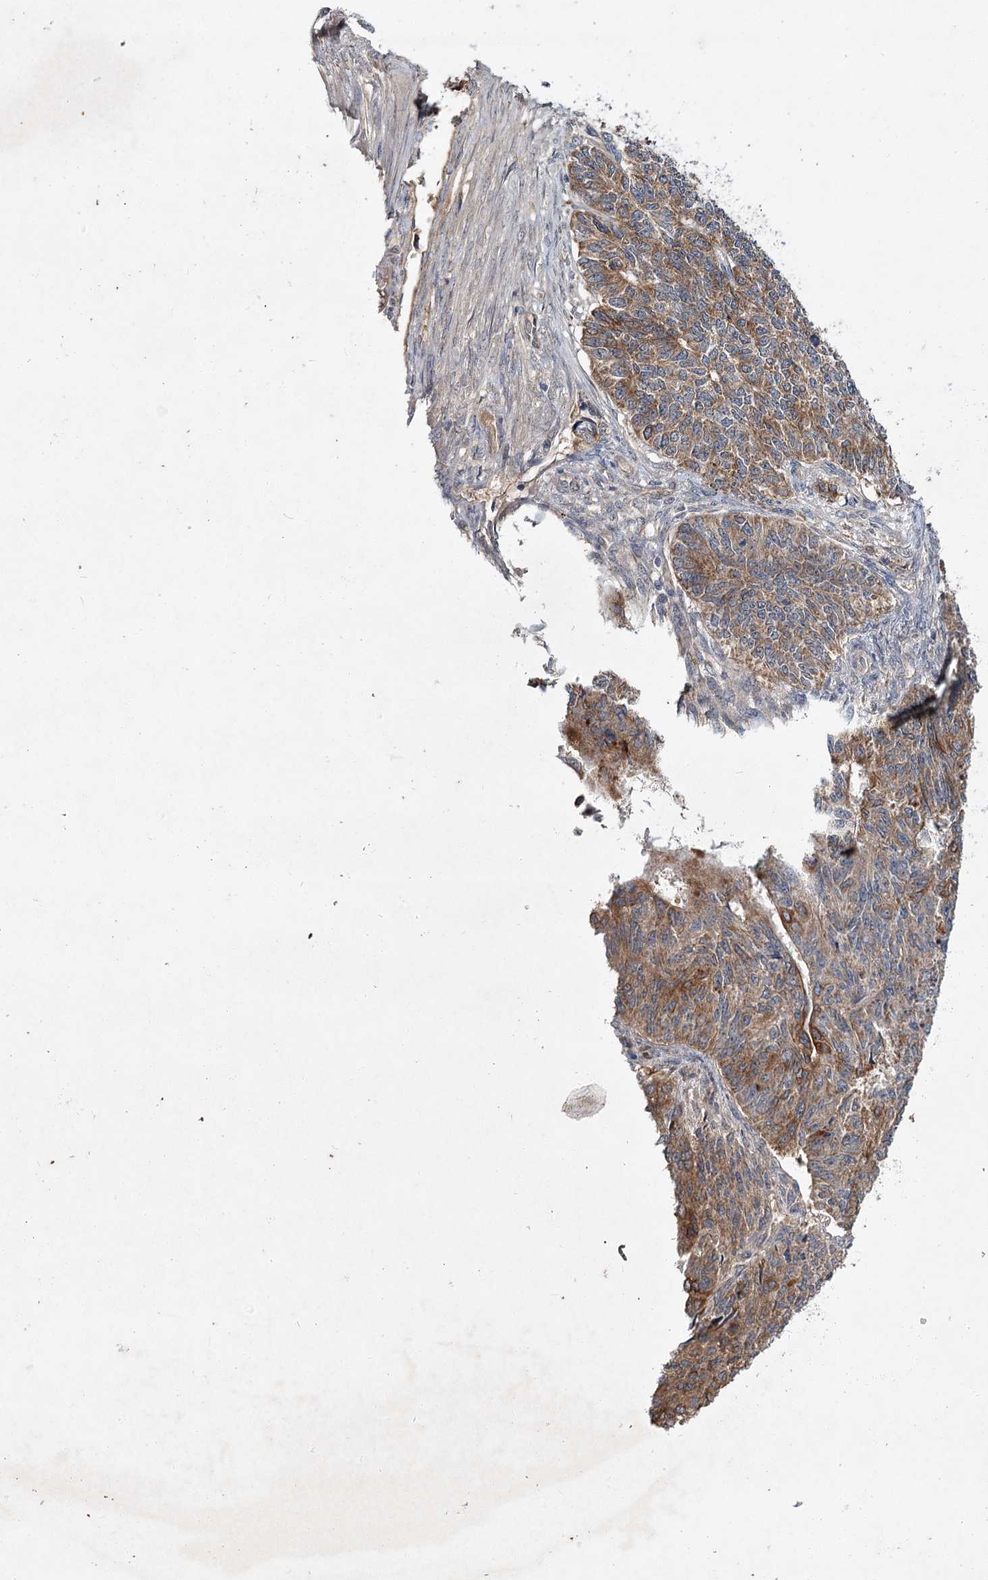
{"staining": {"intensity": "moderate", "quantity": ">75%", "location": "cytoplasmic/membranous"}, "tissue": "endometrial cancer", "cell_type": "Tumor cells", "image_type": "cancer", "snomed": [{"axis": "morphology", "description": "Adenocarcinoma, NOS"}, {"axis": "topography", "description": "Endometrium"}], "caption": "IHC image of human endometrial adenocarcinoma stained for a protein (brown), which exhibits medium levels of moderate cytoplasmic/membranous expression in about >75% of tumor cells.", "gene": "MFN1", "patient": {"sex": "female", "age": 32}}